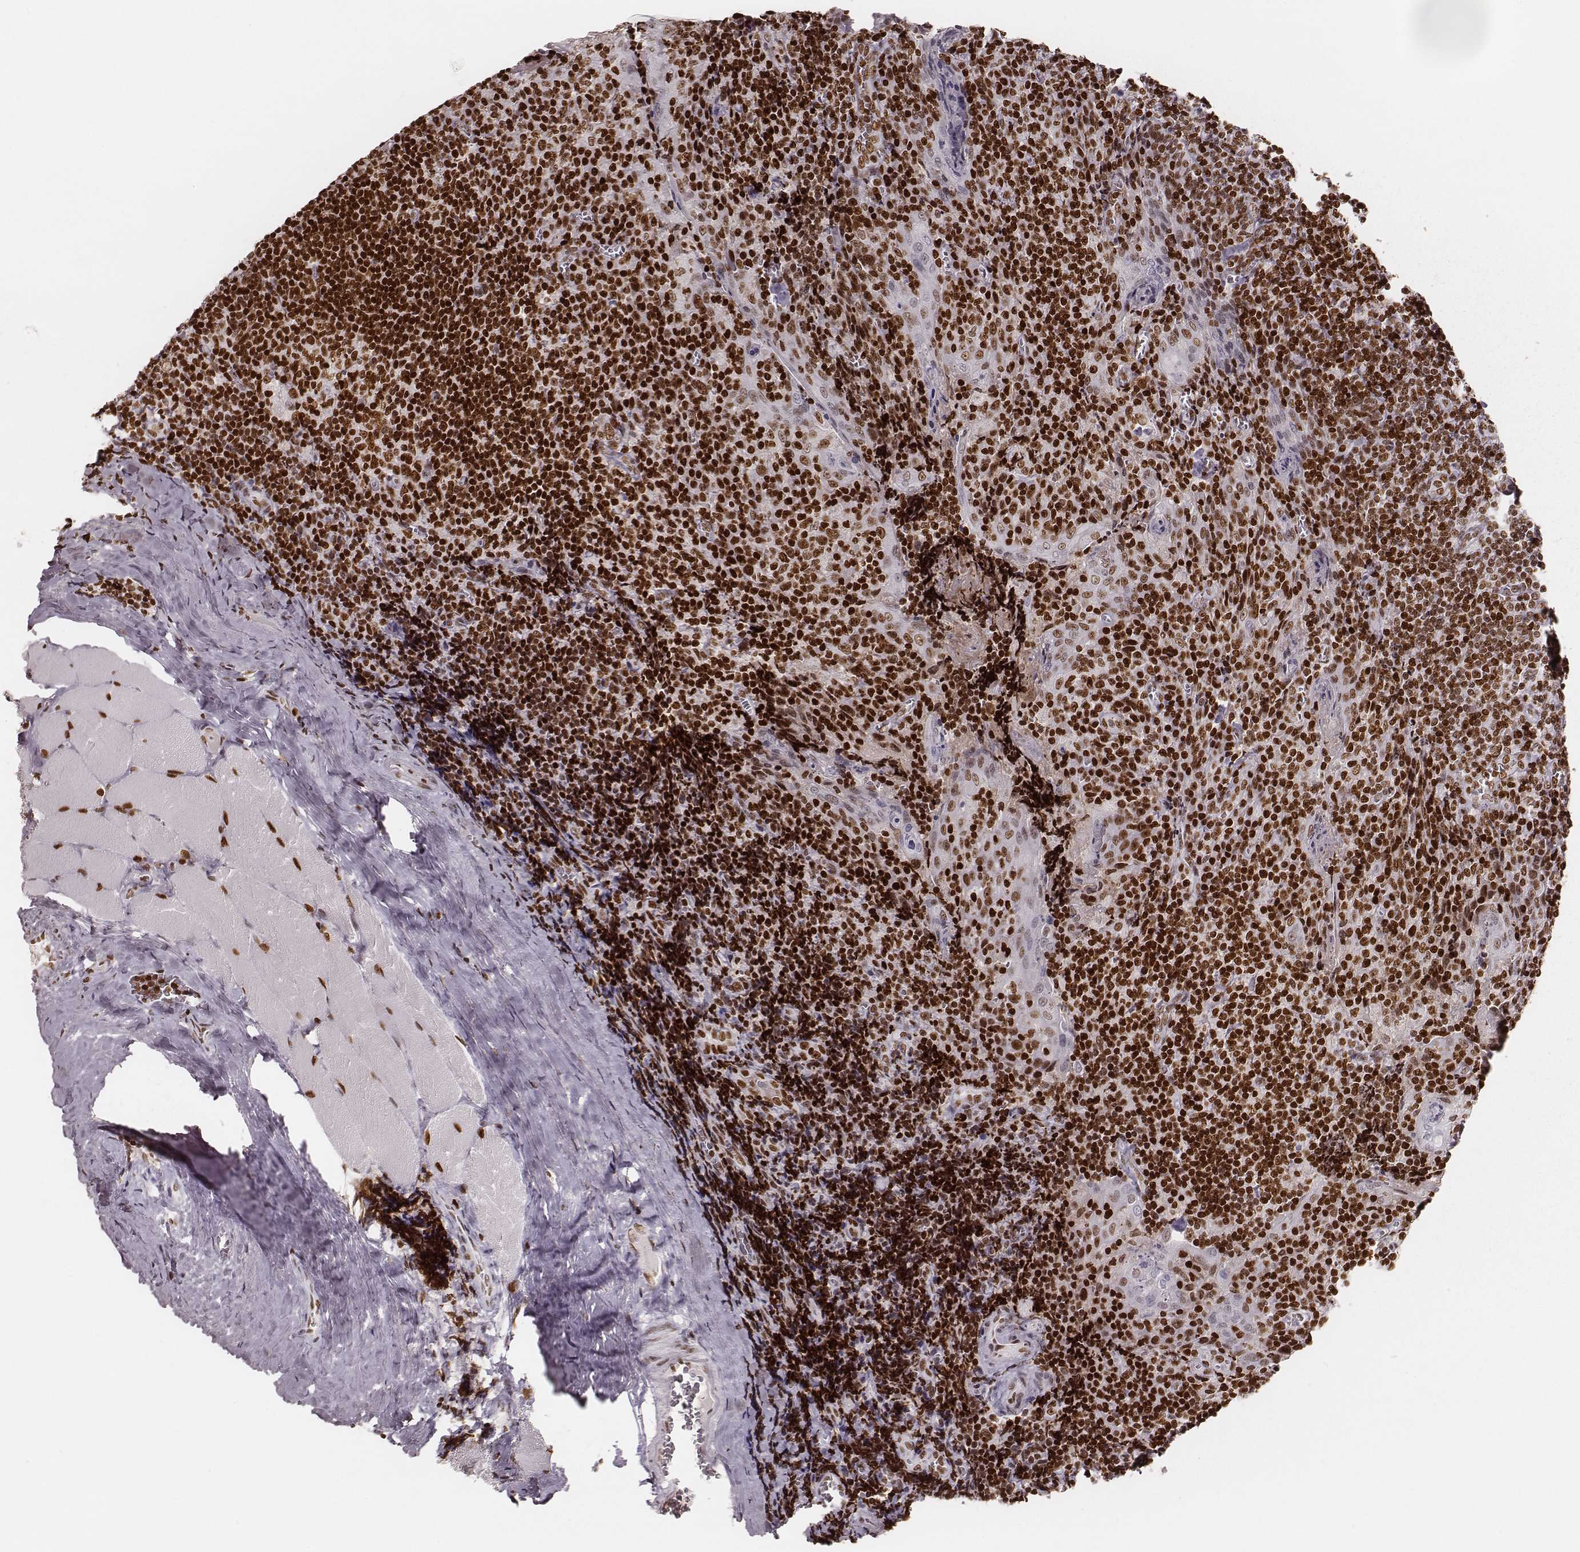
{"staining": {"intensity": "strong", "quantity": ">75%", "location": "nuclear"}, "tissue": "tonsil", "cell_type": "Germinal center cells", "image_type": "normal", "snomed": [{"axis": "morphology", "description": "Normal tissue, NOS"}, {"axis": "morphology", "description": "Inflammation, NOS"}, {"axis": "topography", "description": "Tonsil"}], "caption": "Protein expression analysis of unremarkable human tonsil reveals strong nuclear positivity in approximately >75% of germinal center cells. (Brightfield microscopy of DAB IHC at high magnification).", "gene": "PARP1", "patient": {"sex": "female", "age": 31}}